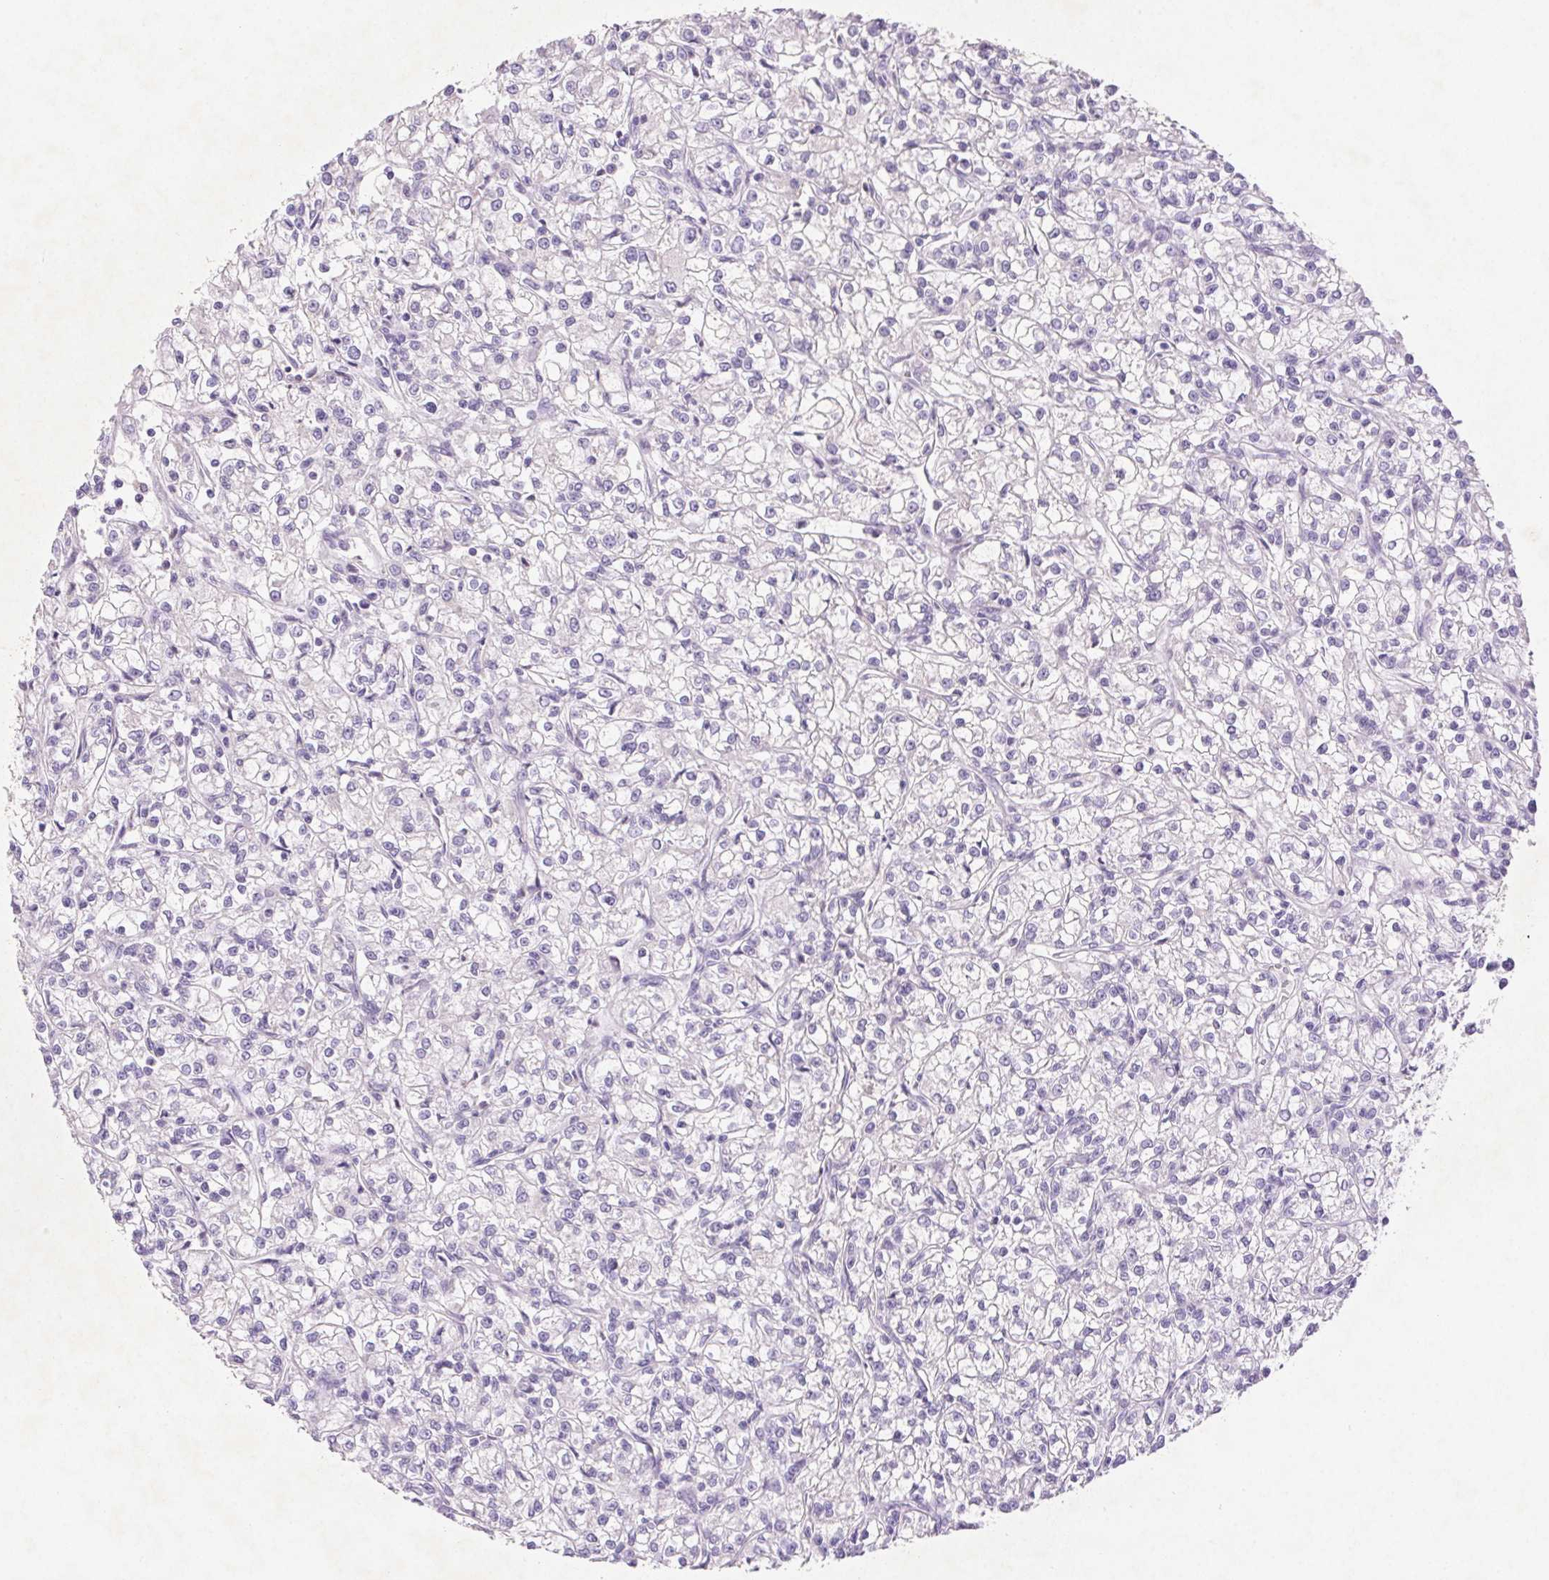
{"staining": {"intensity": "negative", "quantity": "none", "location": "none"}, "tissue": "renal cancer", "cell_type": "Tumor cells", "image_type": "cancer", "snomed": [{"axis": "morphology", "description": "Adenocarcinoma, NOS"}, {"axis": "topography", "description": "Kidney"}], "caption": "There is no significant expression in tumor cells of renal cancer (adenocarcinoma).", "gene": "ARHGAP11B", "patient": {"sex": "female", "age": 59}}